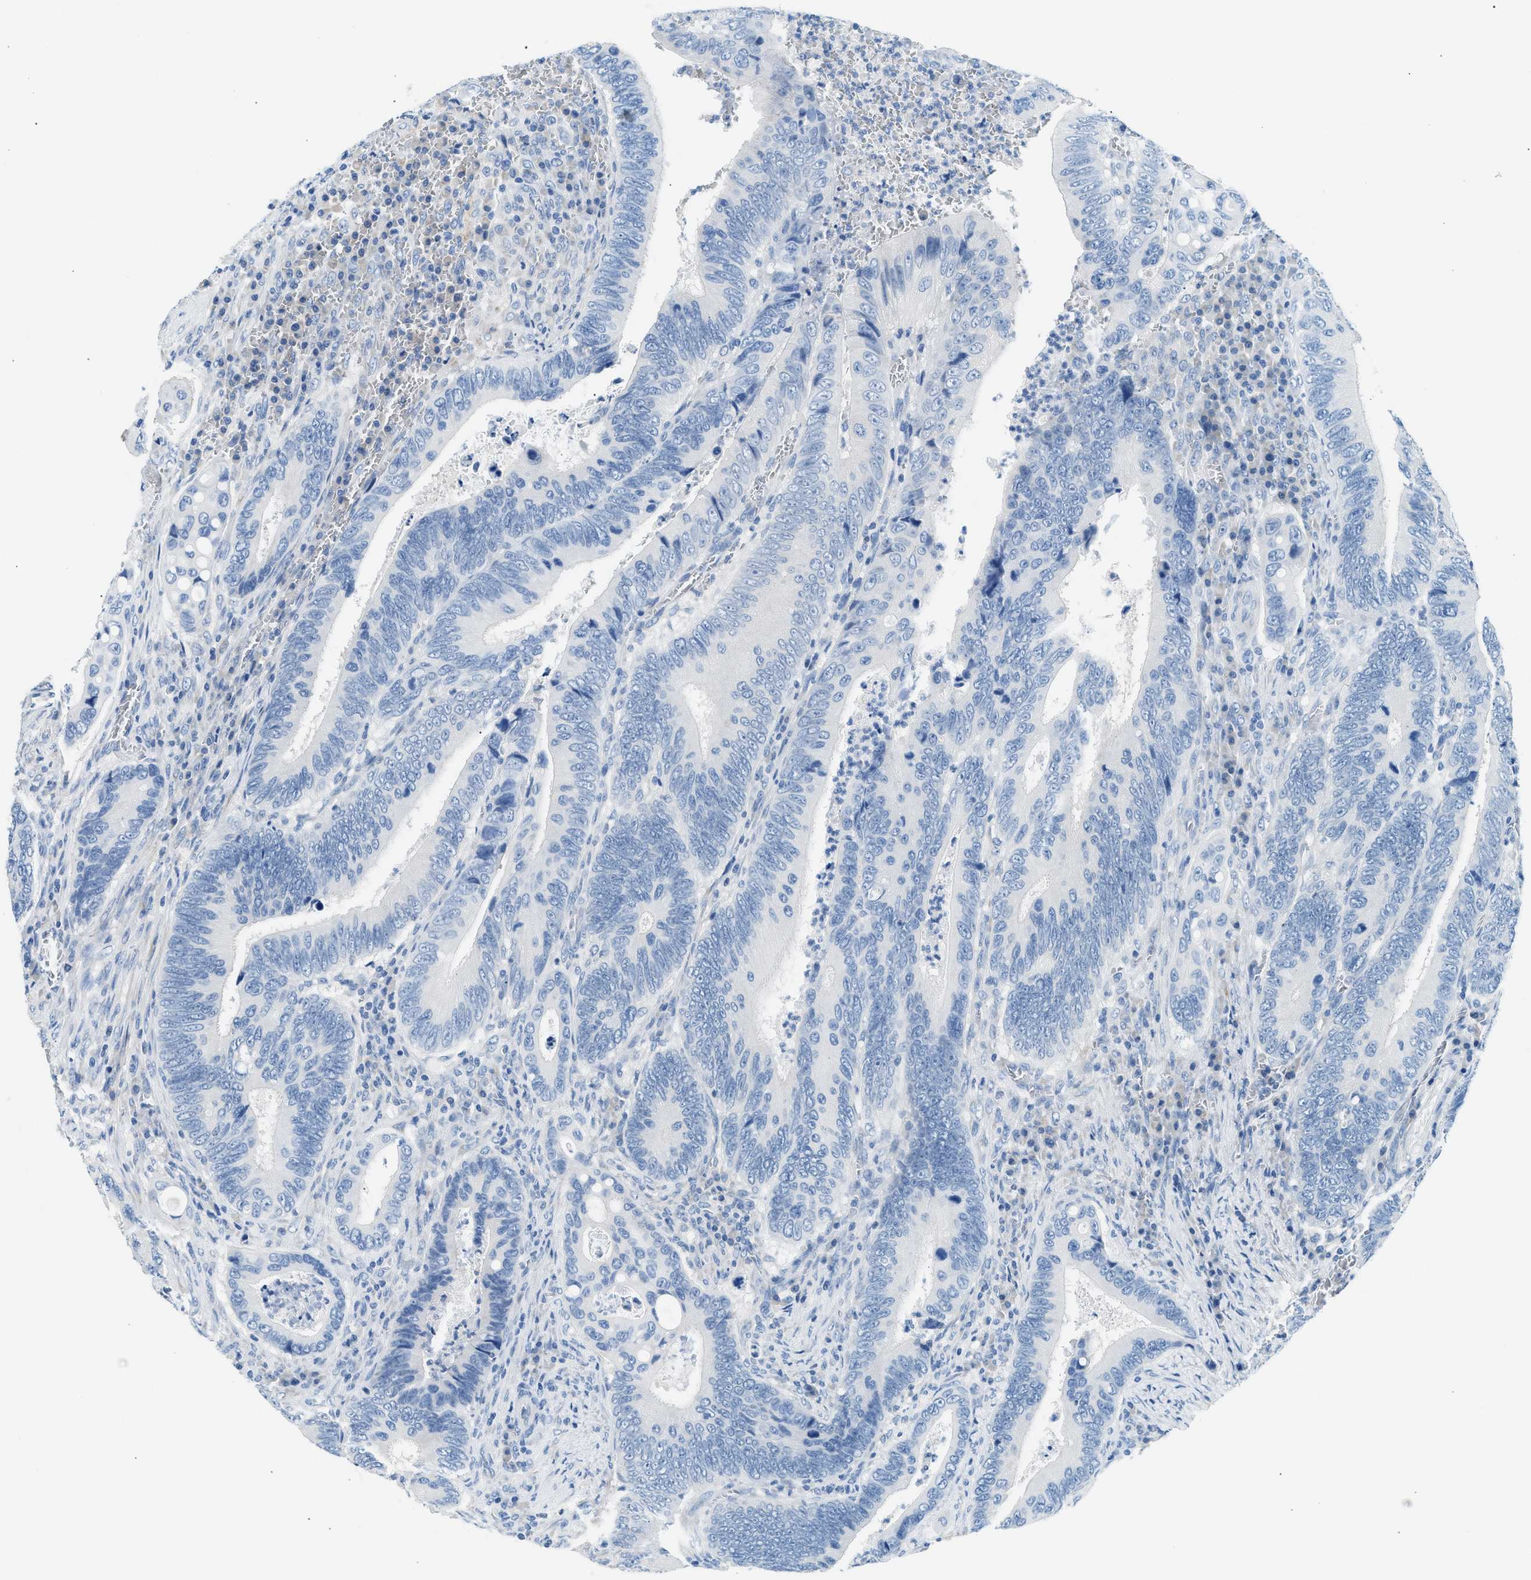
{"staining": {"intensity": "negative", "quantity": "none", "location": "none"}, "tissue": "colorectal cancer", "cell_type": "Tumor cells", "image_type": "cancer", "snomed": [{"axis": "morphology", "description": "Inflammation, NOS"}, {"axis": "morphology", "description": "Adenocarcinoma, NOS"}, {"axis": "topography", "description": "Colon"}], "caption": "Tumor cells are negative for protein expression in human colorectal cancer (adenocarcinoma).", "gene": "CLDN18", "patient": {"sex": "male", "age": 72}}